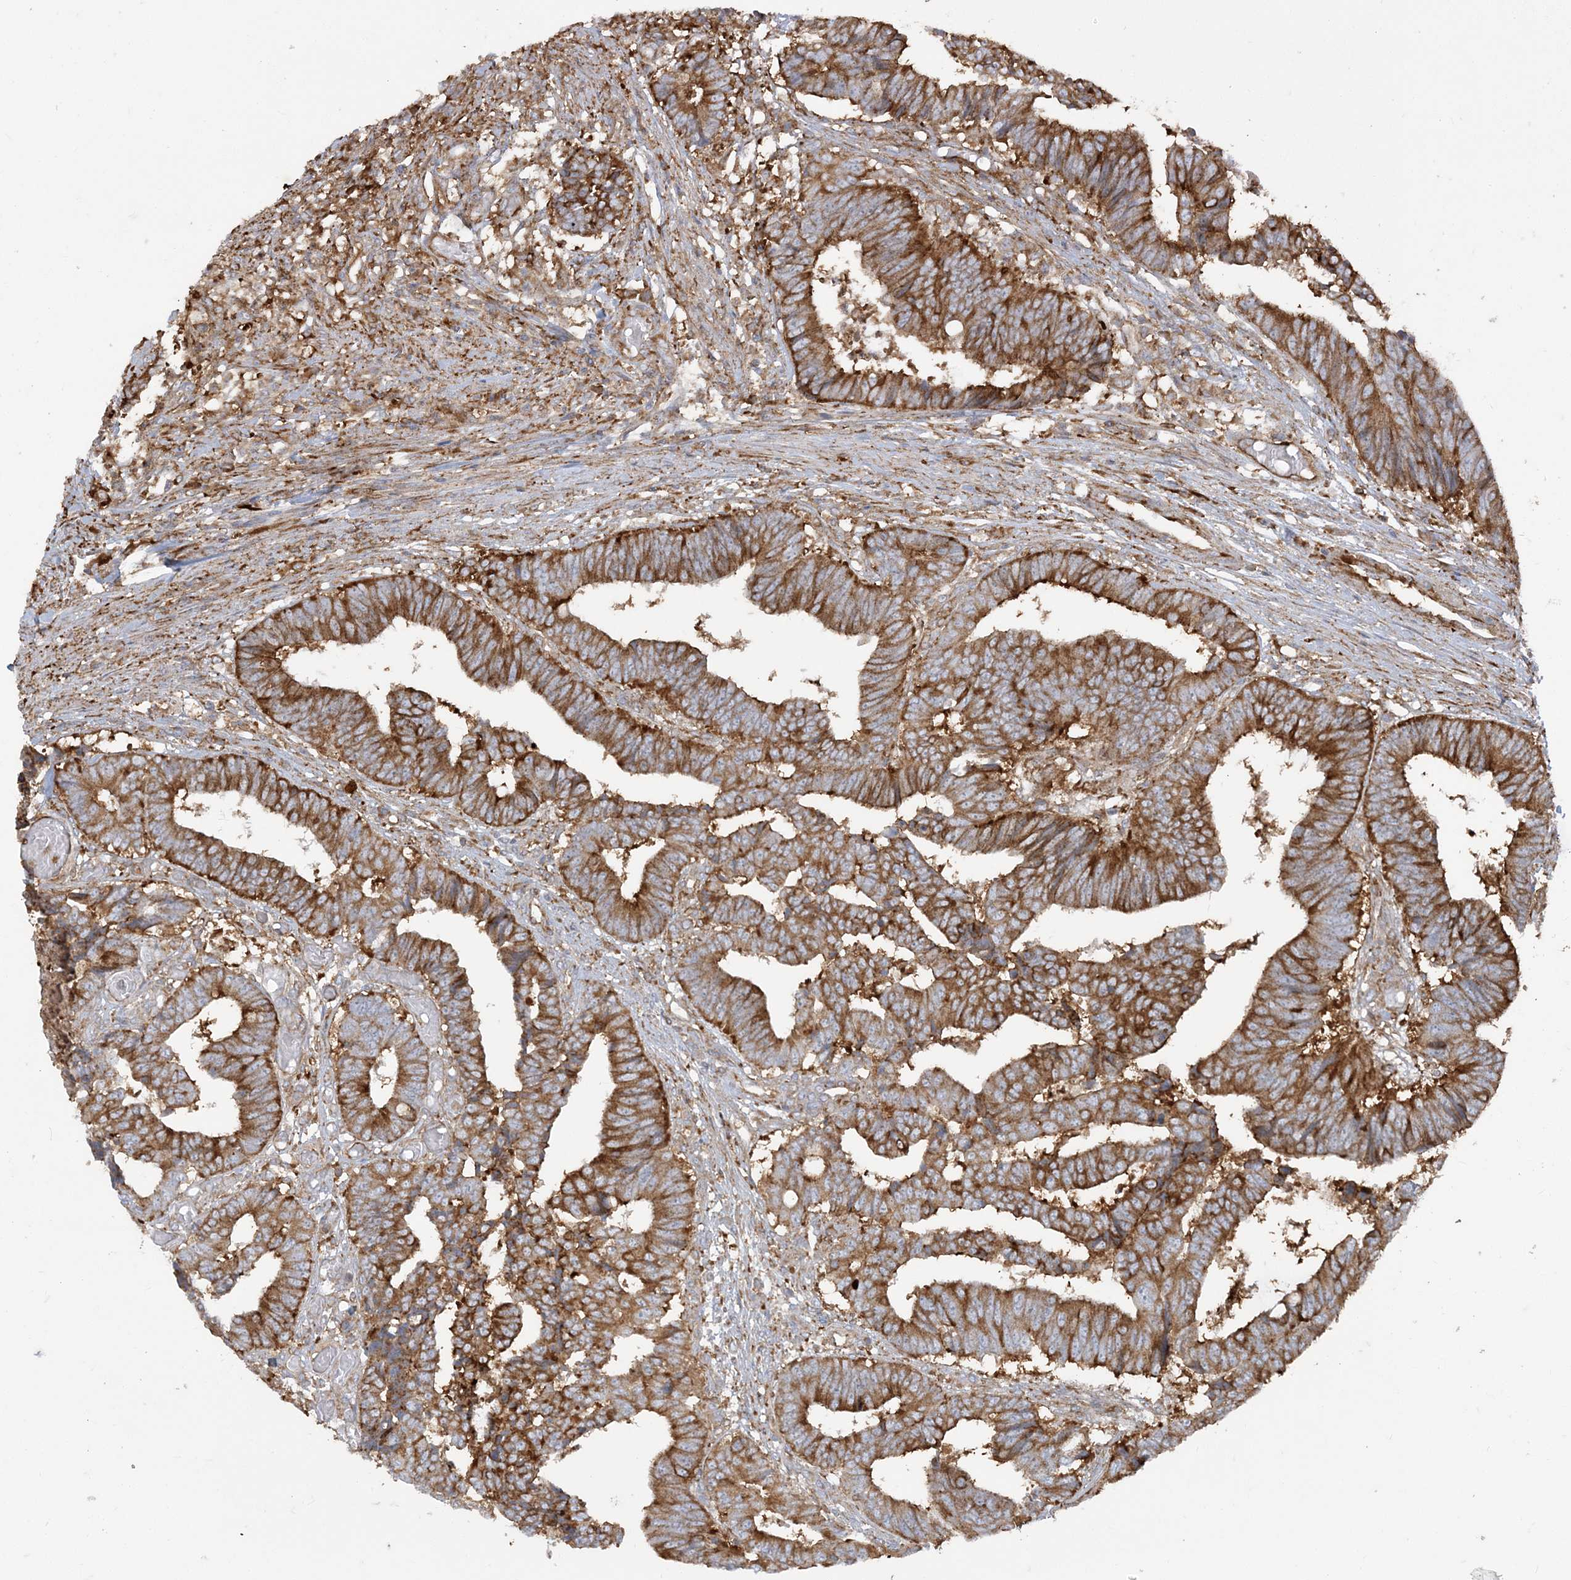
{"staining": {"intensity": "strong", "quantity": ">75%", "location": "cytoplasmic/membranous"}, "tissue": "colorectal cancer", "cell_type": "Tumor cells", "image_type": "cancer", "snomed": [{"axis": "morphology", "description": "Adenocarcinoma, NOS"}, {"axis": "topography", "description": "Rectum"}], "caption": "DAB (3,3'-diaminobenzidine) immunohistochemical staining of colorectal cancer (adenocarcinoma) demonstrates strong cytoplasmic/membranous protein expression in approximately >75% of tumor cells. (DAB (3,3'-diaminobenzidine) = brown stain, brightfield microscopy at high magnification).", "gene": "DERL3", "patient": {"sex": "male", "age": 84}}